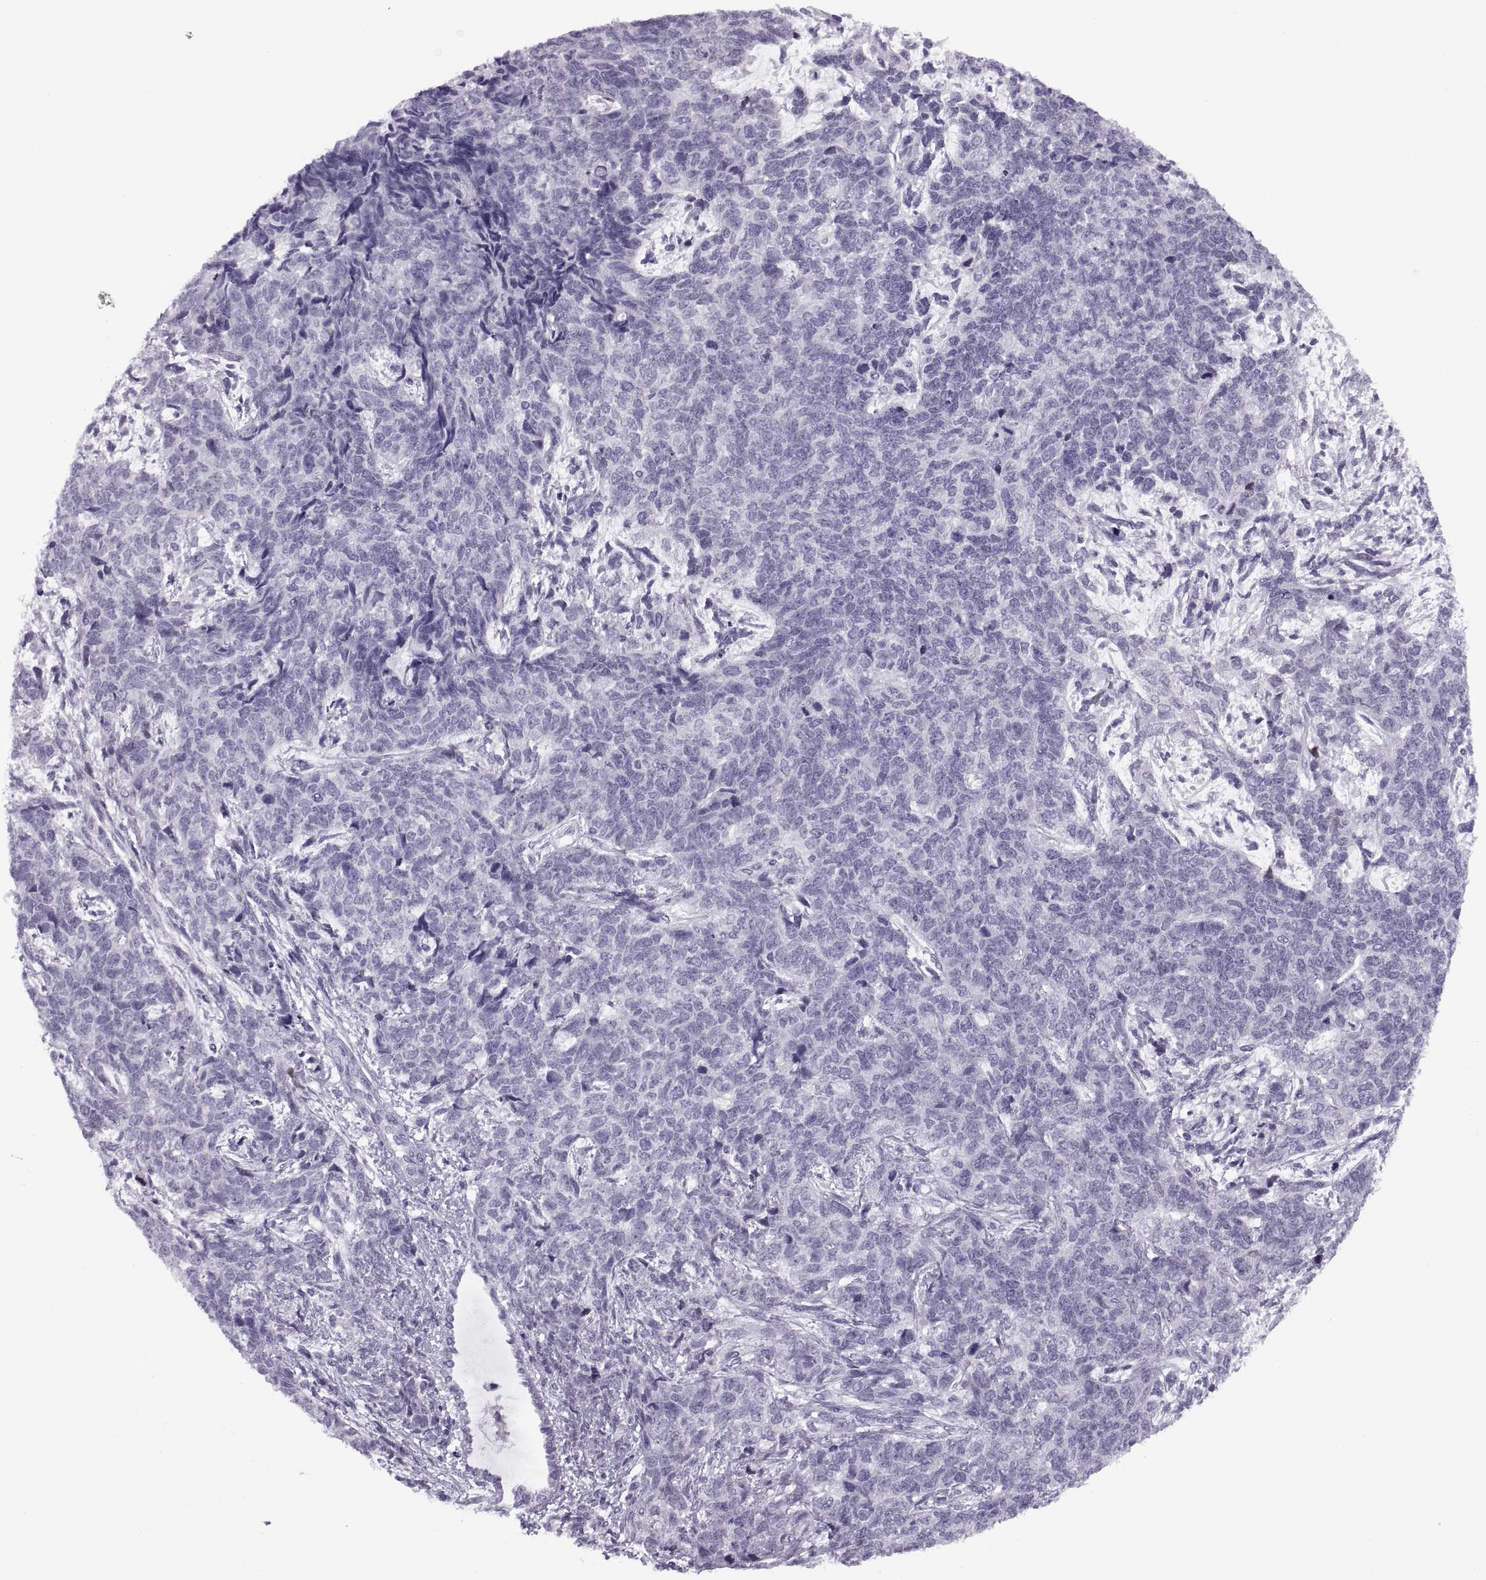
{"staining": {"intensity": "negative", "quantity": "none", "location": "none"}, "tissue": "cervical cancer", "cell_type": "Tumor cells", "image_type": "cancer", "snomed": [{"axis": "morphology", "description": "Squamous cell carcinoma, NOS"}, {"axis": "topography", "description": "Cervix"}], "caption": "Squamous cell carcinoma (cervical) was stained to show a protein in brown. There is no significant expression in tumor cells. The staining was performed using DAB to visualize the protein expression in brown, while the nuclei were stained in blue with hematoxylin (Magnification: 20x).", "gene": "FAM24A", "patient": {"sex": "female", "age": 63}}